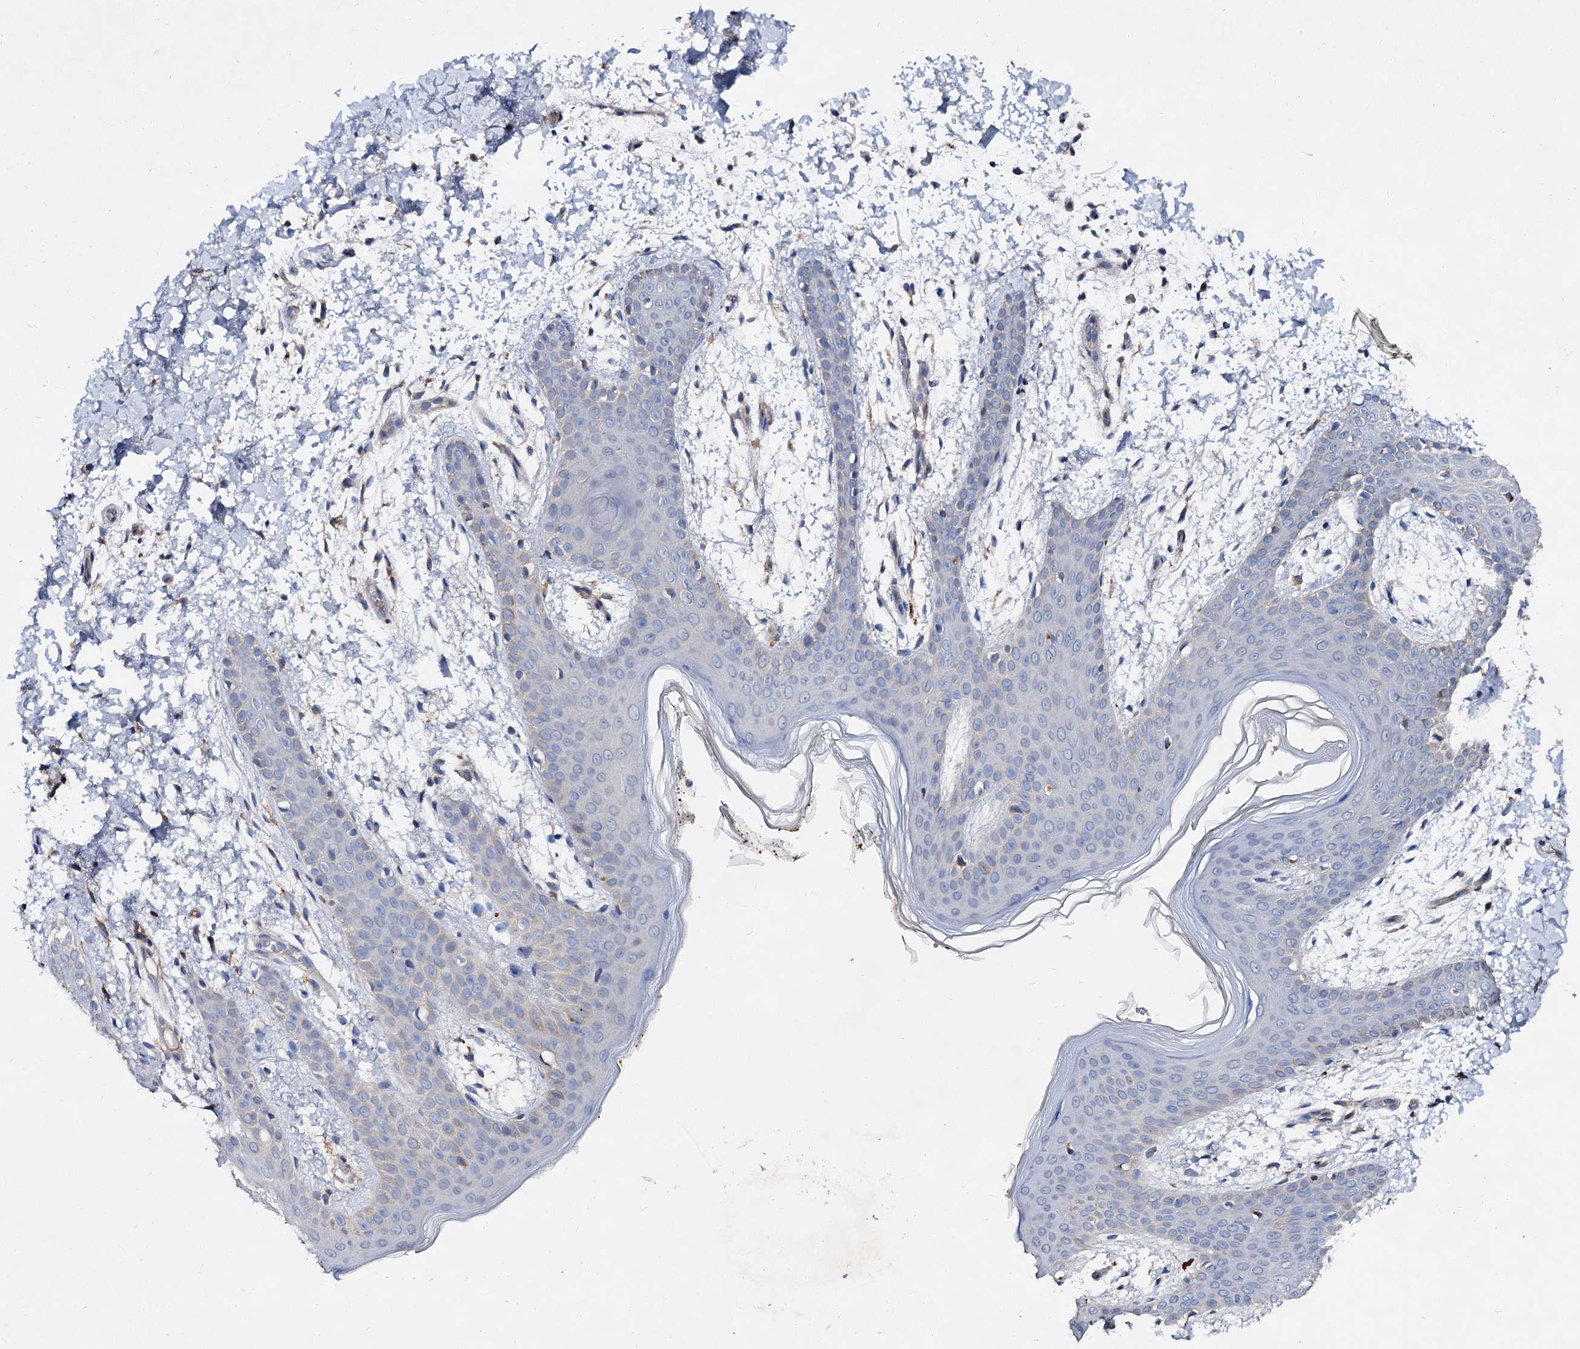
{"staining": {"intensity": "negative", "quantity": "none", "location": "none"}, "tissue": "skin", "cell_type": "Fibroblasts", "image_type": "normal", "snomed": [{"axis": "morphology", "description": "Normal tissue, NOS"}, {"axis": "topography", "description": "Skin"}], "caption": "This is a histopathology image of IHC staining of unremarkable skin, which shows no staining in fibroblasts.", "gene": "HVCN1", "patient": {"sex": "male", "age": 36}}